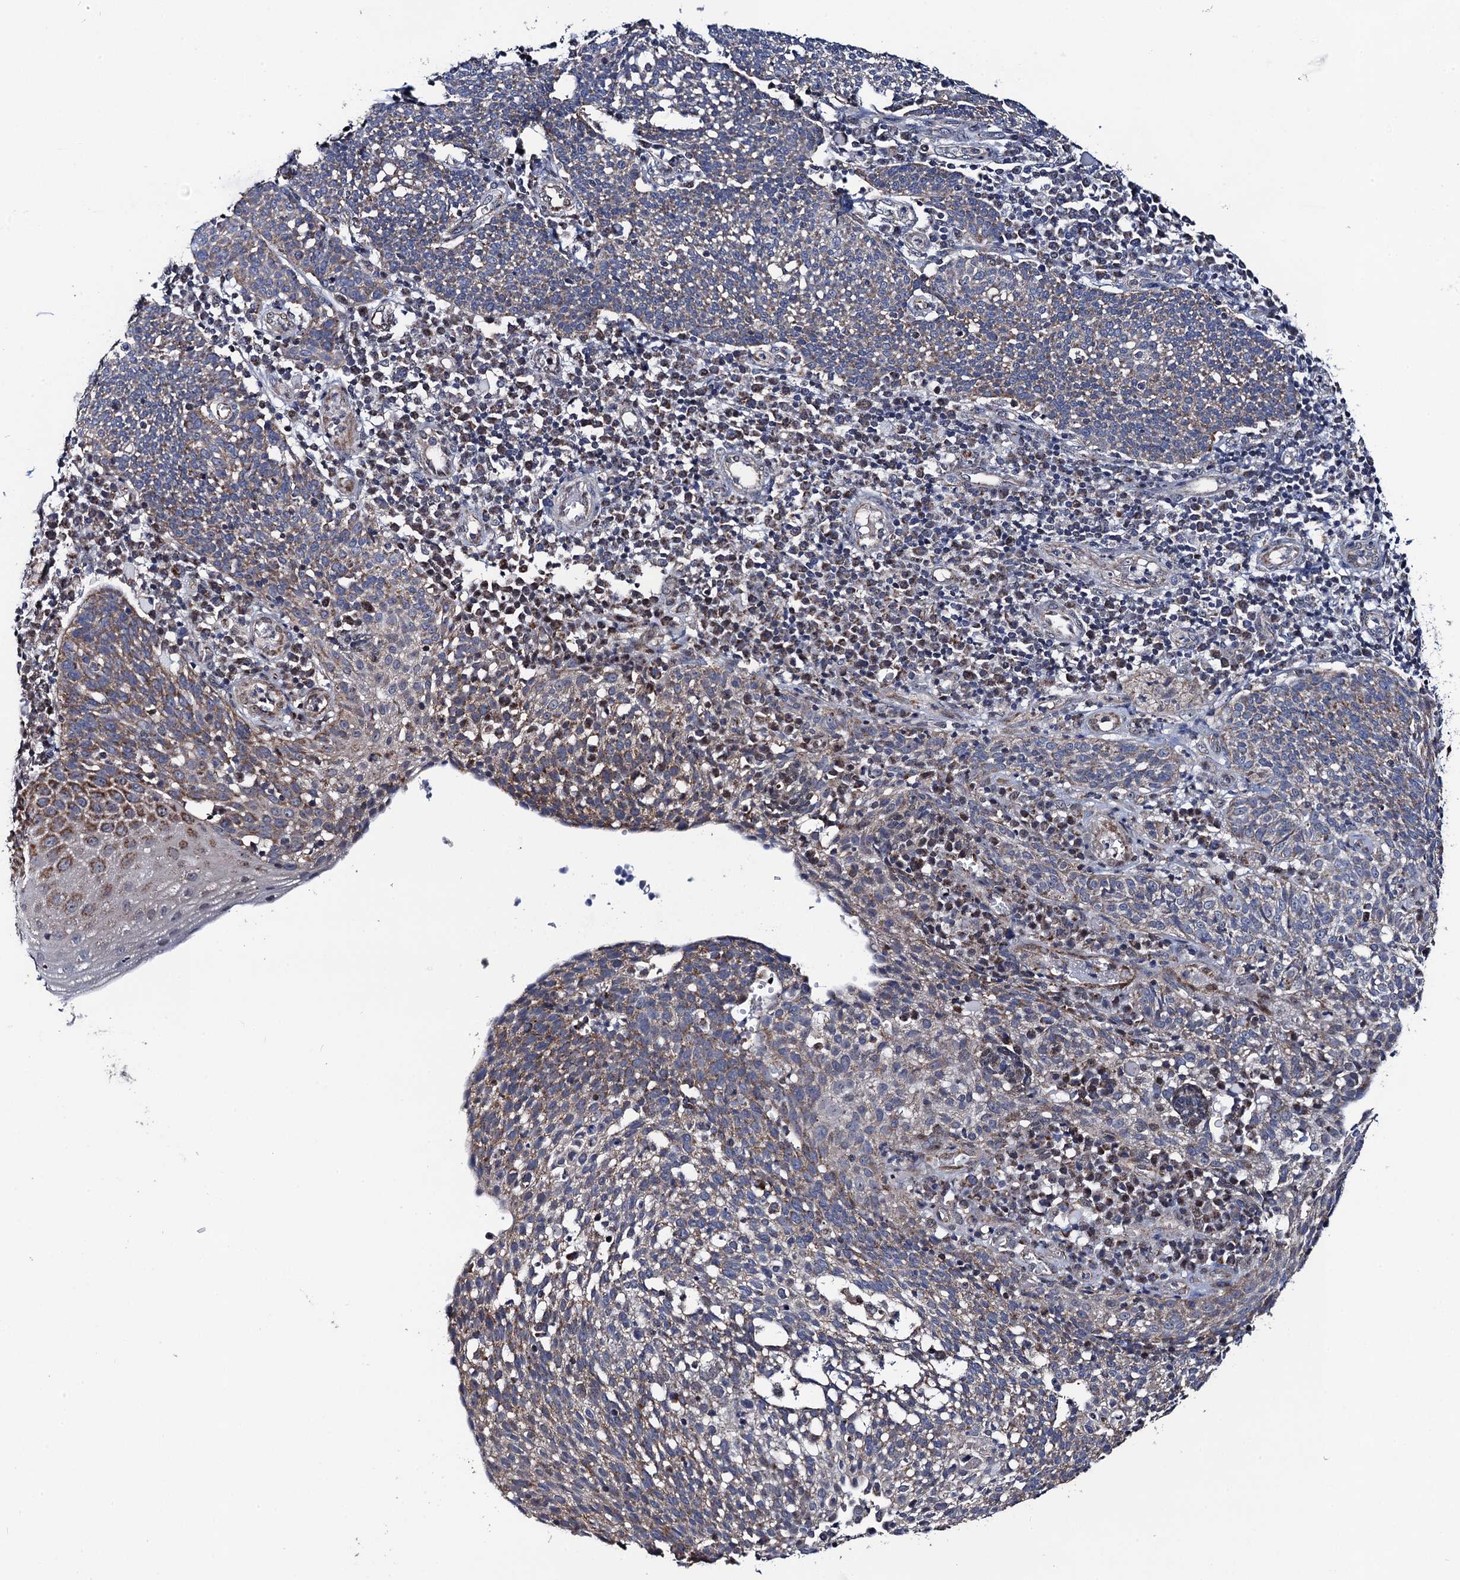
{"staining": {"intensity": "weak", "quantity": "25%-75%", "location": "cytoplasmic/membranous"}, "tissue": "cervical cancer", "cell_type": "Tumor cells", "image_type": "cancer", "snomed": [{"axis": "morphology", "description": "Squamous cell carcinoma, NOS"}, {"axis": "topography", "description": "Cervix"}], "caption": "Immunohistochemical staining of cervical cancer (squamous cell carcinoma) demonstrates weak cytoplasmic/membranous protein positivity in approximately 25%-75% of tumor cells. (DAB (3,3'-diaminobenzidine) IHC with brightfield microscopy, high magnification).", "gene": "PTCD3", "patient": {"sex": "female", "age": 34}}